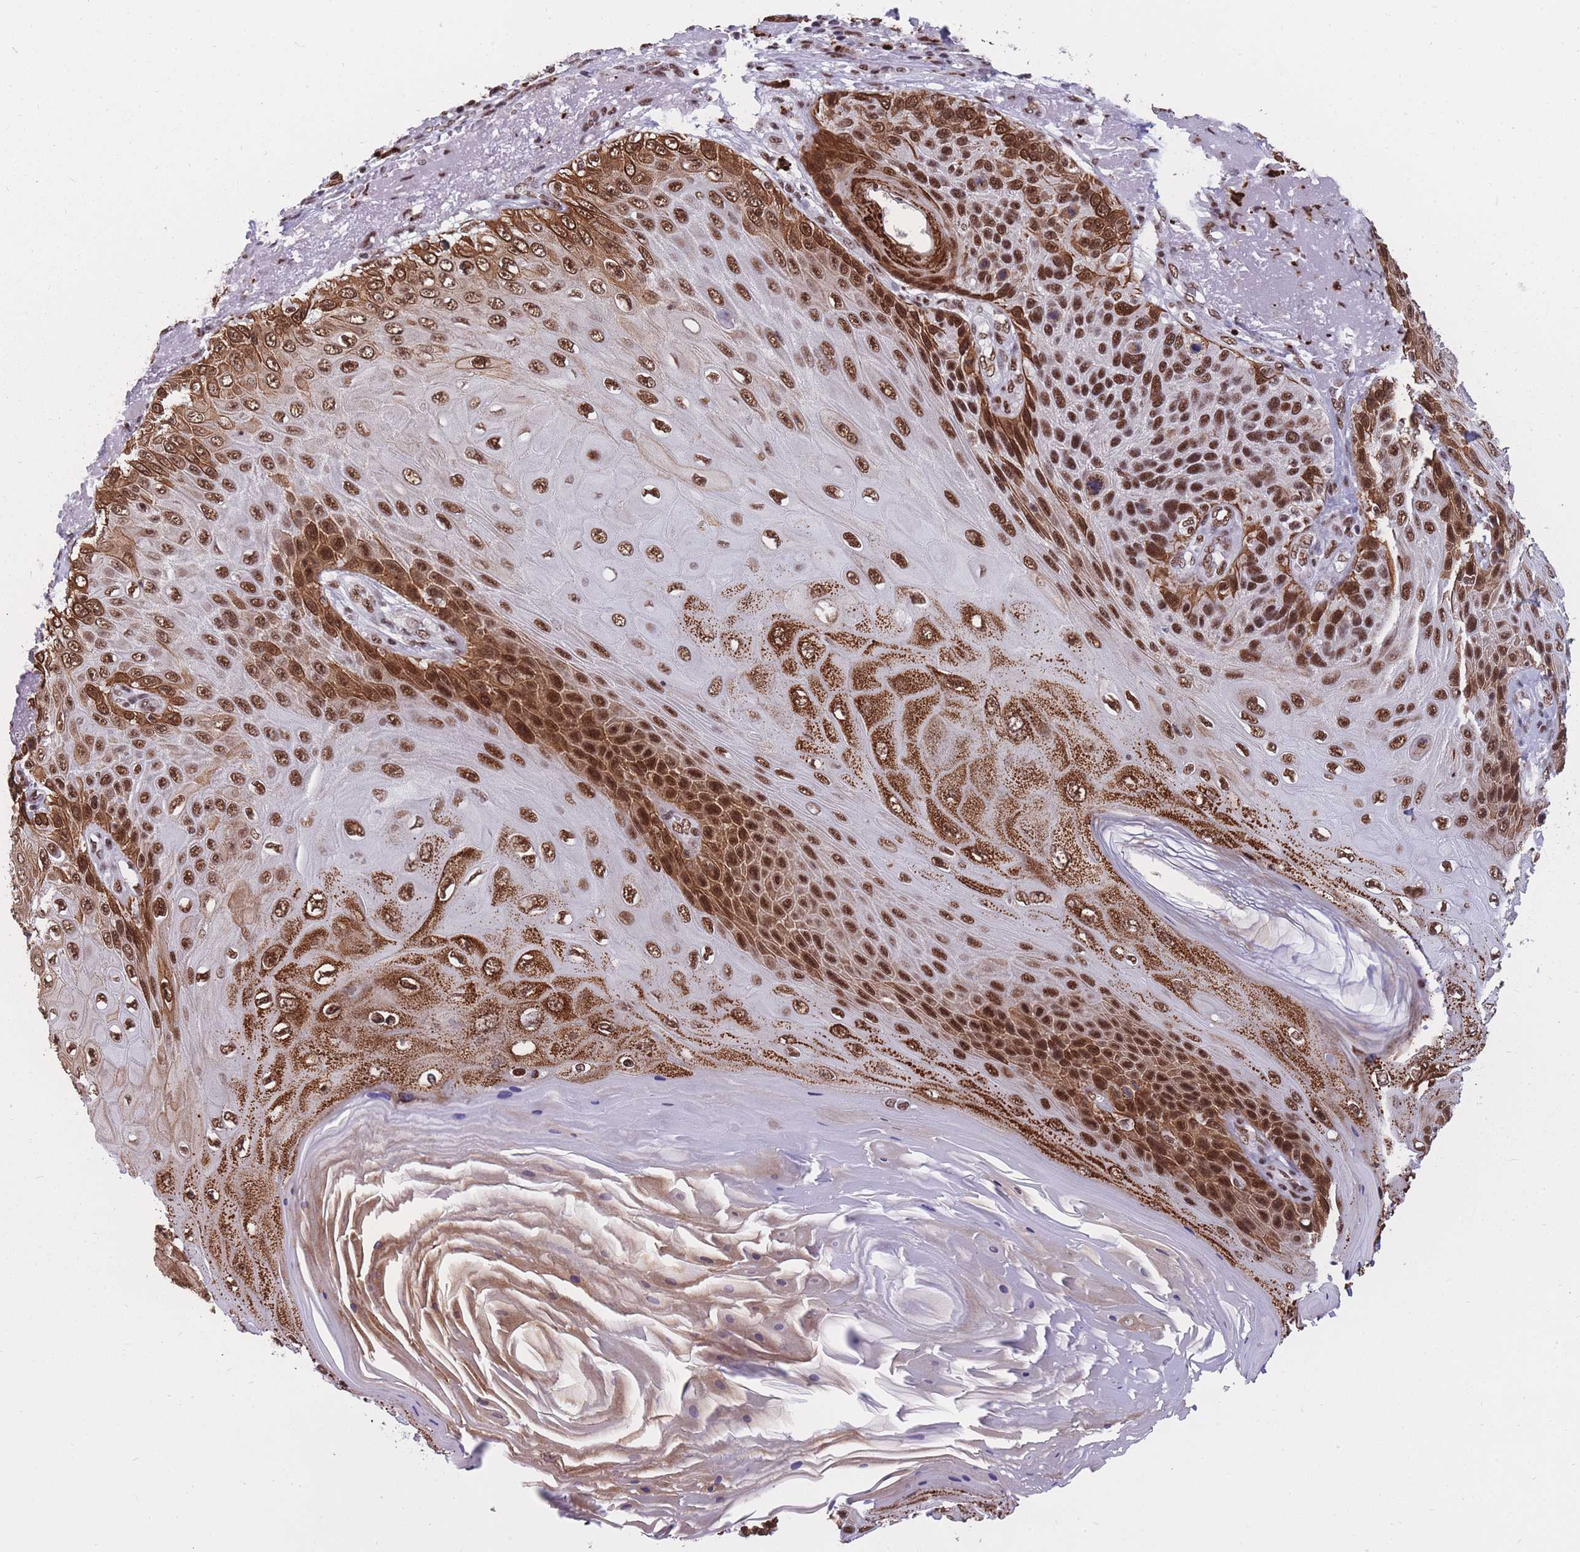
{"staining": {"intensity": "strong", "quantity": ">75%", "location": "cytoplasmic/membranous,nuclear"}, "tissue": "skin cancer", "cell_type": "Tumor cells", "image_type": "cancer", "snomed": [{"axis": "morphology", "description": "Squamous cell carcinoma, NOS"}, {"axis": "topography", "description": "Skin"}], "caption": "The image reveals immunohistochemical staining of skin squamous cell carcinoma. There is strong cytoplasmic/membranous and nuclear positivity is seen in about >75% of tumor cells.", "gene": "PRPF19", "patient": {"sex": "female", "age": 88}}